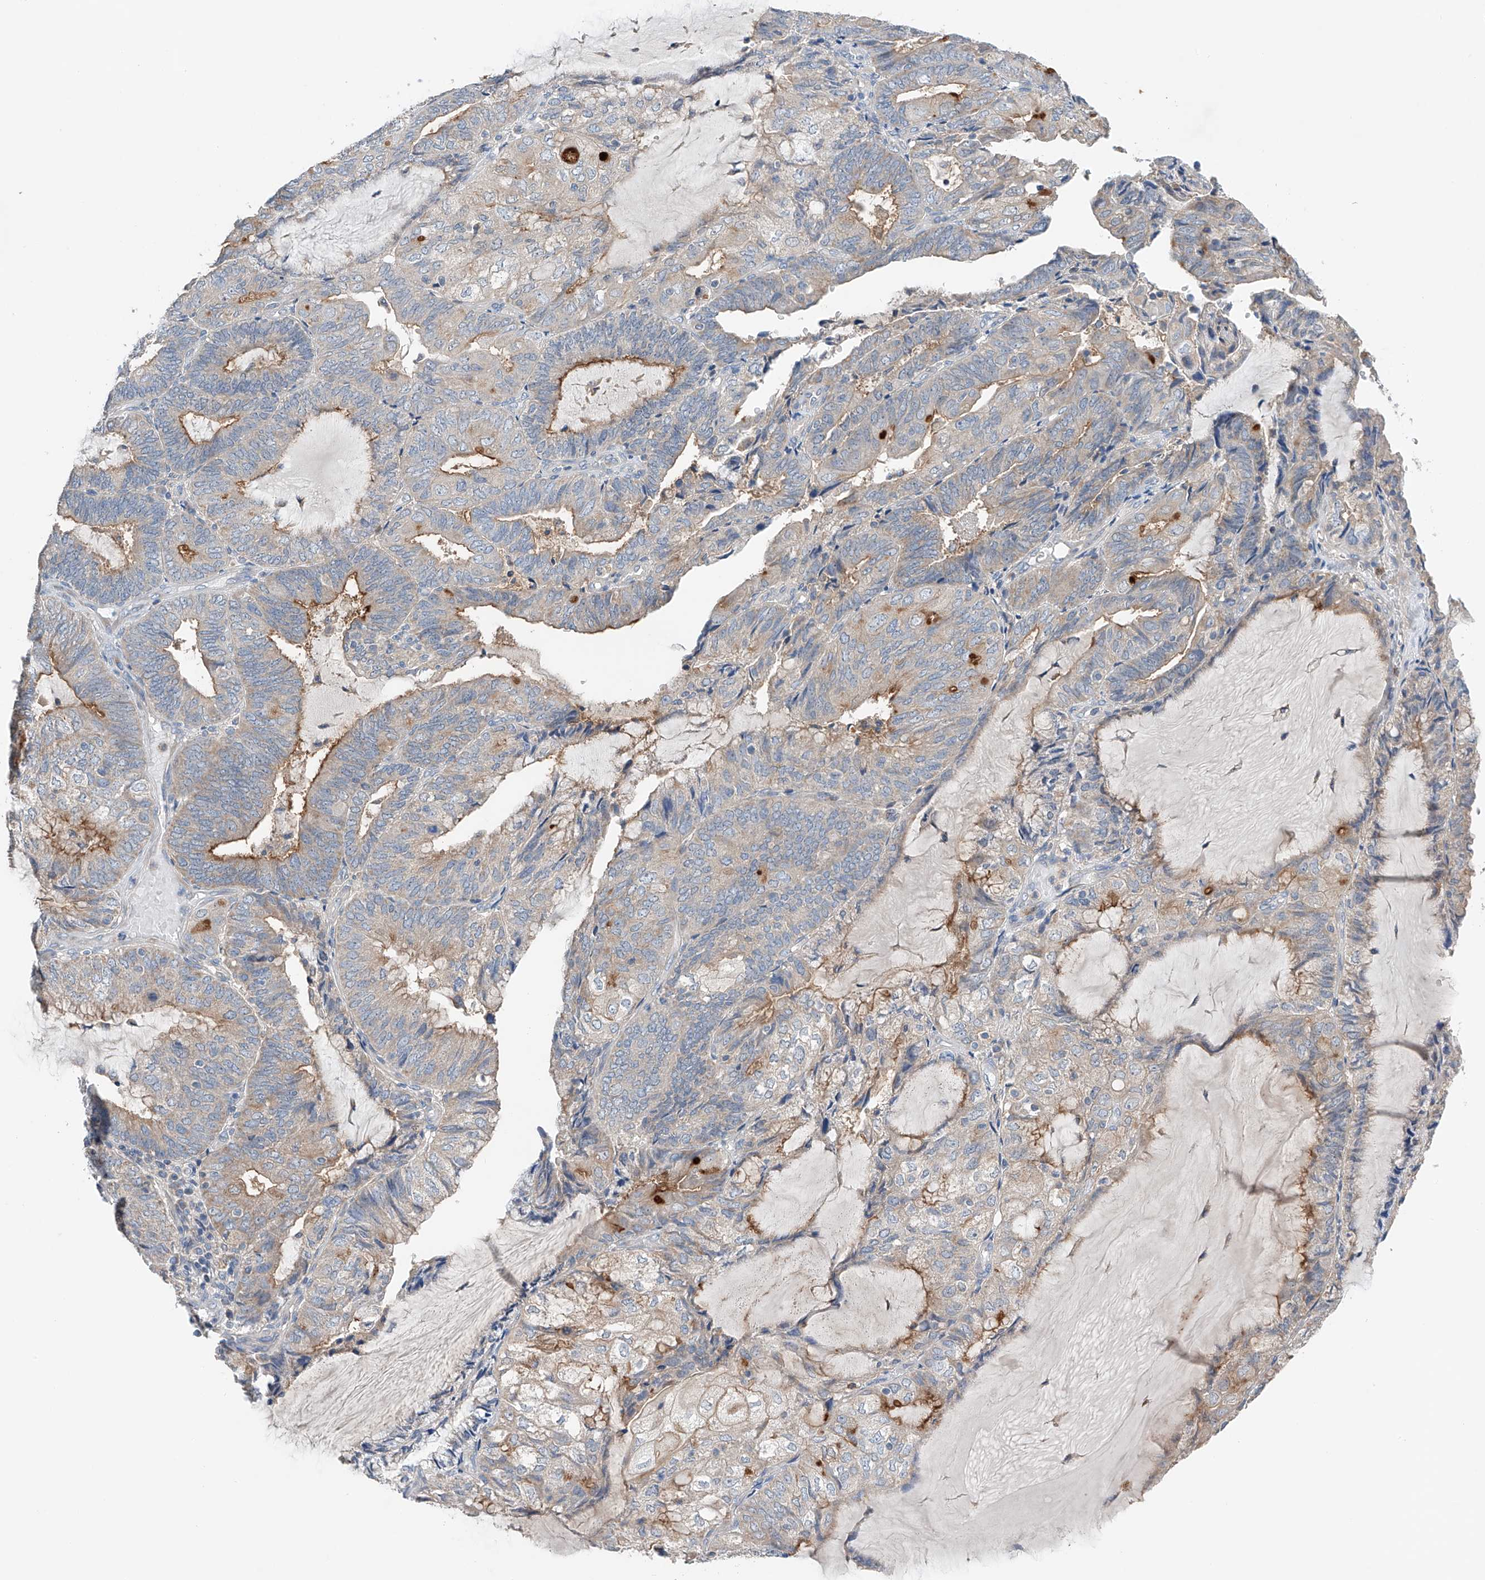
{"staining": {"intensity": "moderate", "quantity": "<25%", "location": "cytoplasmic/membranous"}, "tissue": "endometrial cancer", "cell_type": "Tumor cells", "image_type": "cancer", "snomed": [{"axis": "morphology", "description": "Adenocarcinoma, NOS"}, {"axis": "topography", "description": "Endometrium"}], "caption": "Immunohistochemistry (IHC) staining of endometrial adenocarcinoma, which reveals low levels of moderate cytoplasmic/membranous expression in about <25% of tumor cells indicating moderate cytoplasmic/membranous protein positivity. The staining was performed using DAB (brown) for protein detection and nuclei were counterstained in hematoxylin (blue).", "gene": "GPC4", "patient": {"sex": "female", "age": 81}}